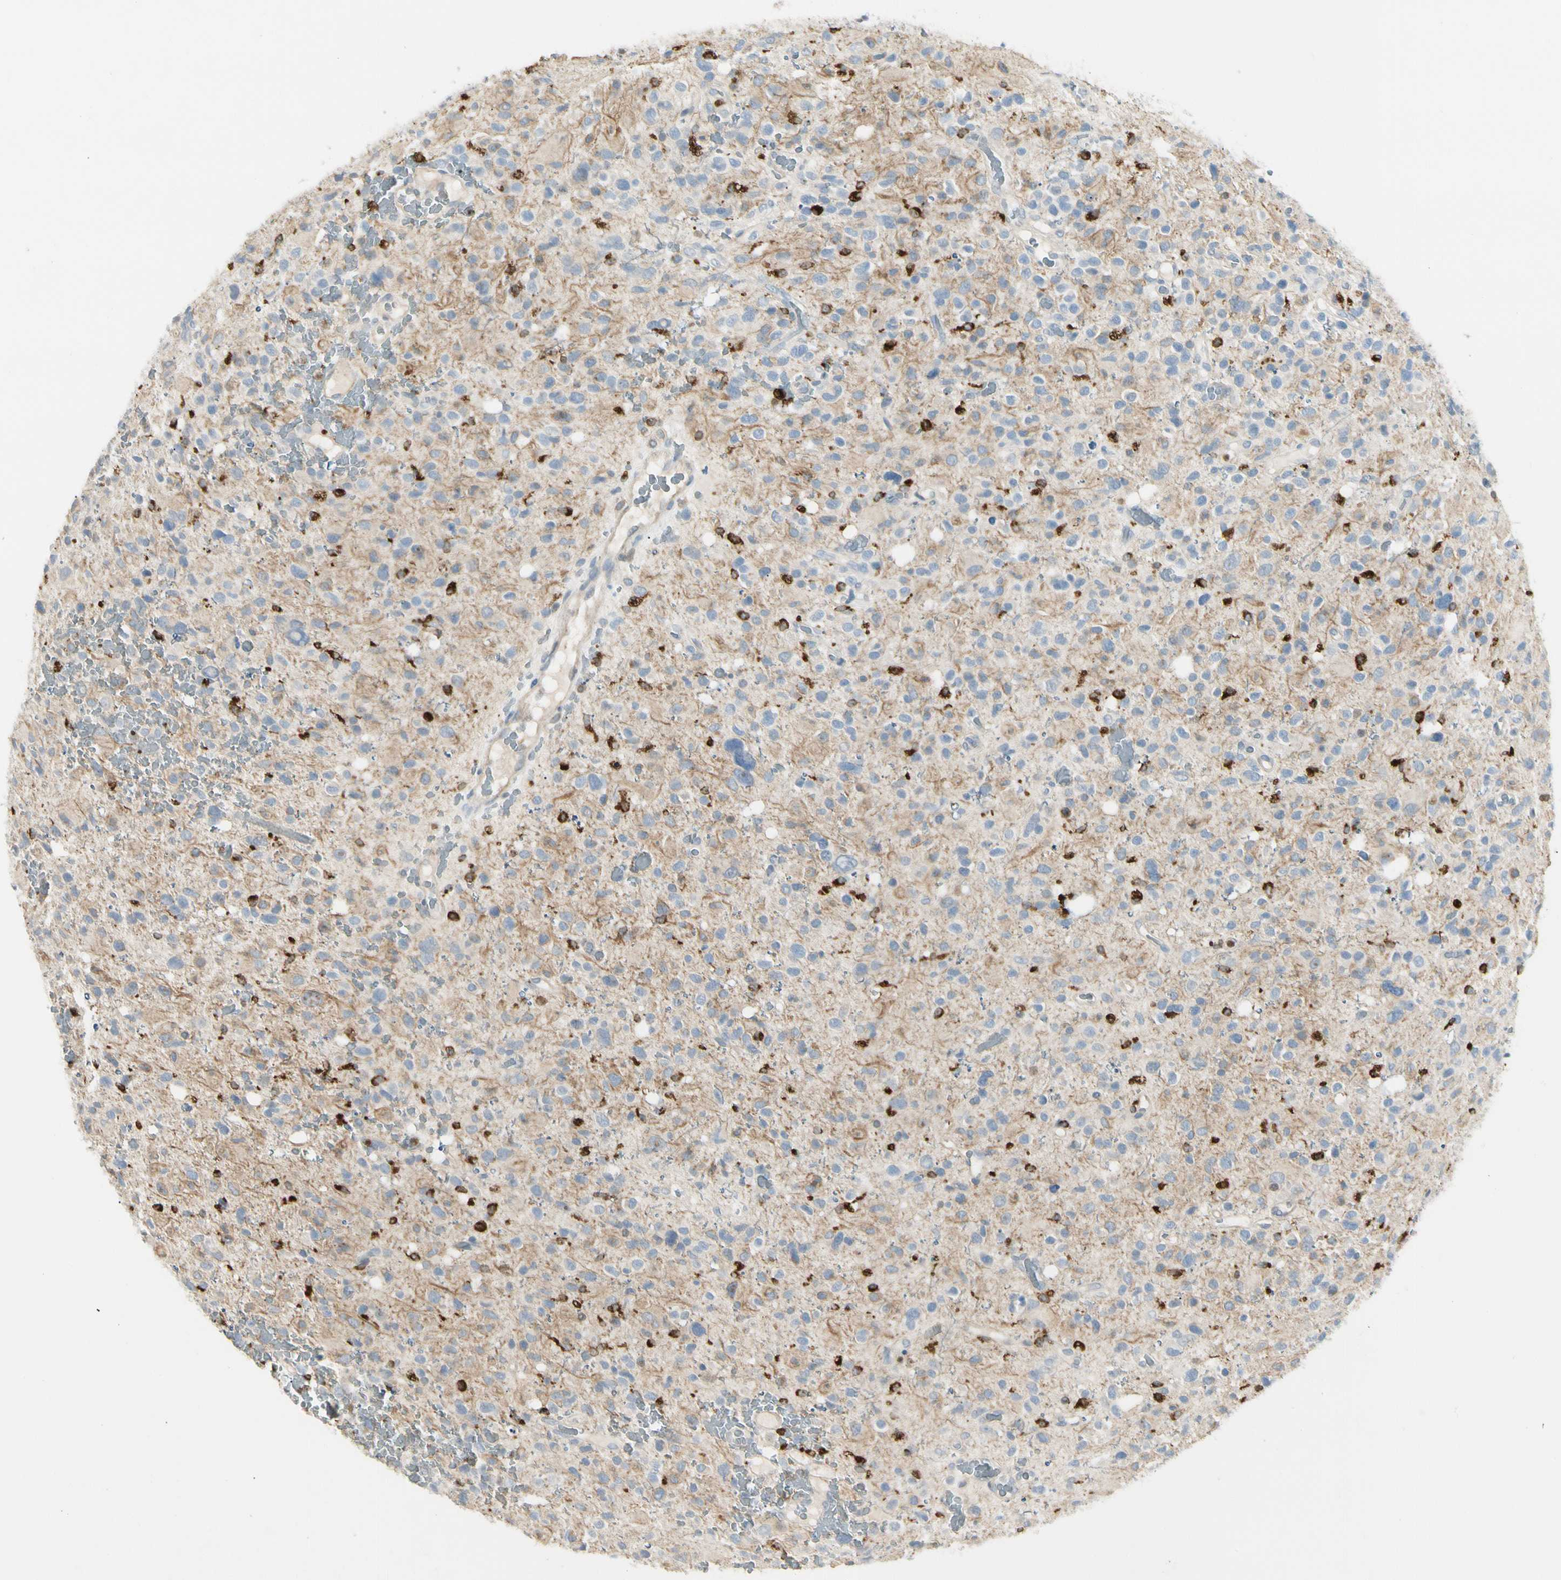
{"staining": {"intensity": "negative", "quantity": "none", "location": "none"}, "tissue": "glioma", "cell_type": "Tumor cells", "image_type": "cancer", "snomed": [{"axis": "morphology", "description": "Glioma, malignant, High grade"}, {"axis": "topography", "description": "Brain"}], "caption": "IHC photomicrograph of human malignant high-grade glioma stained for a protein (brown), which shows no positivity in tumor cells.", "gene": "LPCAT2", "patient": {"sex": "male", "age": 48}}